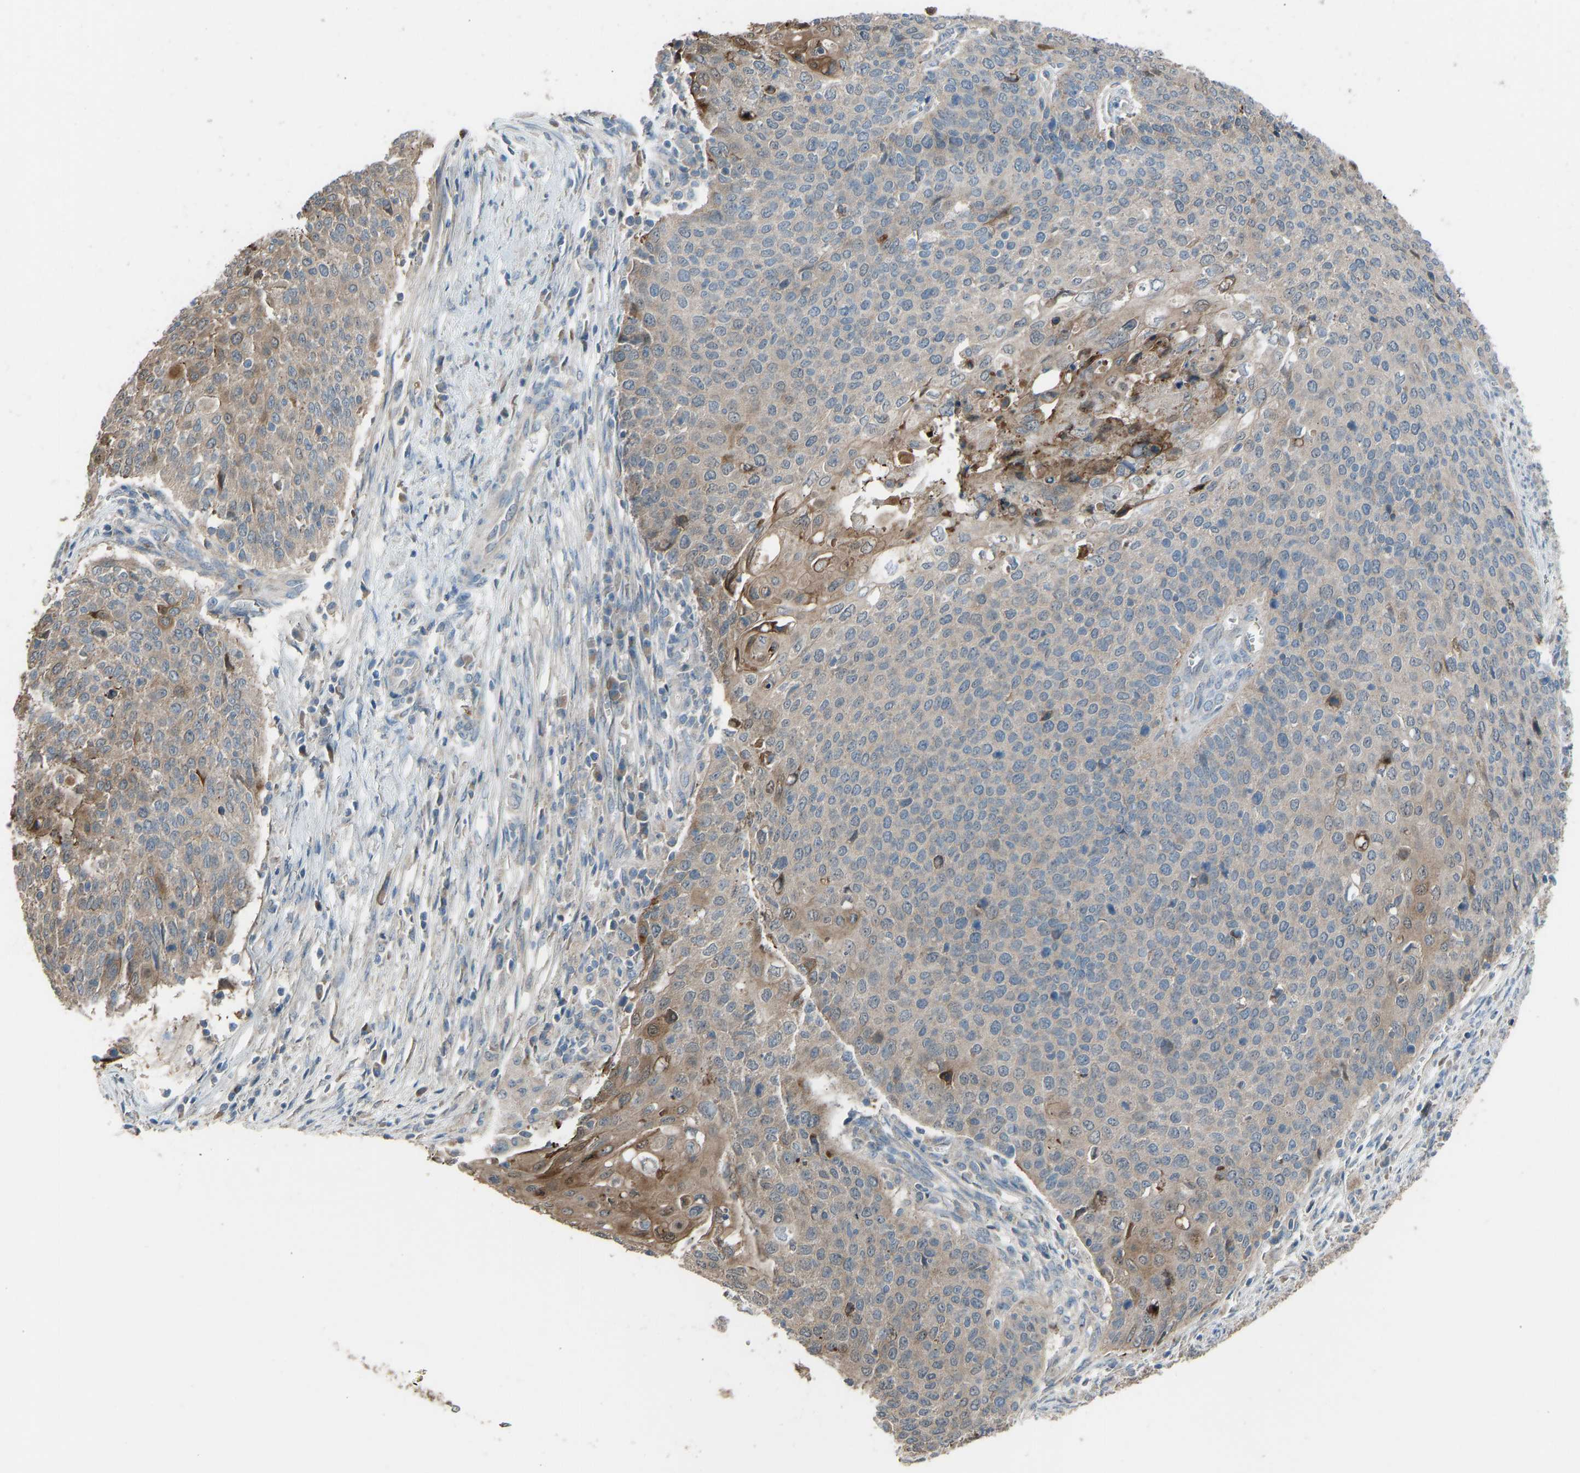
{"staining": {"intensity": "moderate", "quantity": "<25%", "location": "cytoplasmic/membranous"}, "tissue": "cervical cancer", "cell_type": "Tumor cells", "image_type": "cancer", "snomed": [{"axis": "morphology", "description": "Squamous cell carcinoma, NOS"}, {"axis": "topography", "description": "Cervix"}], "caption": "Tumor cells show low levels of moderate cytoplasmic/membranous staining in about <25% of cells in human cervical squamous cell carcinoma.", "gene": "TGFBR3", "patient": {"sex": "female", "age": 39}}